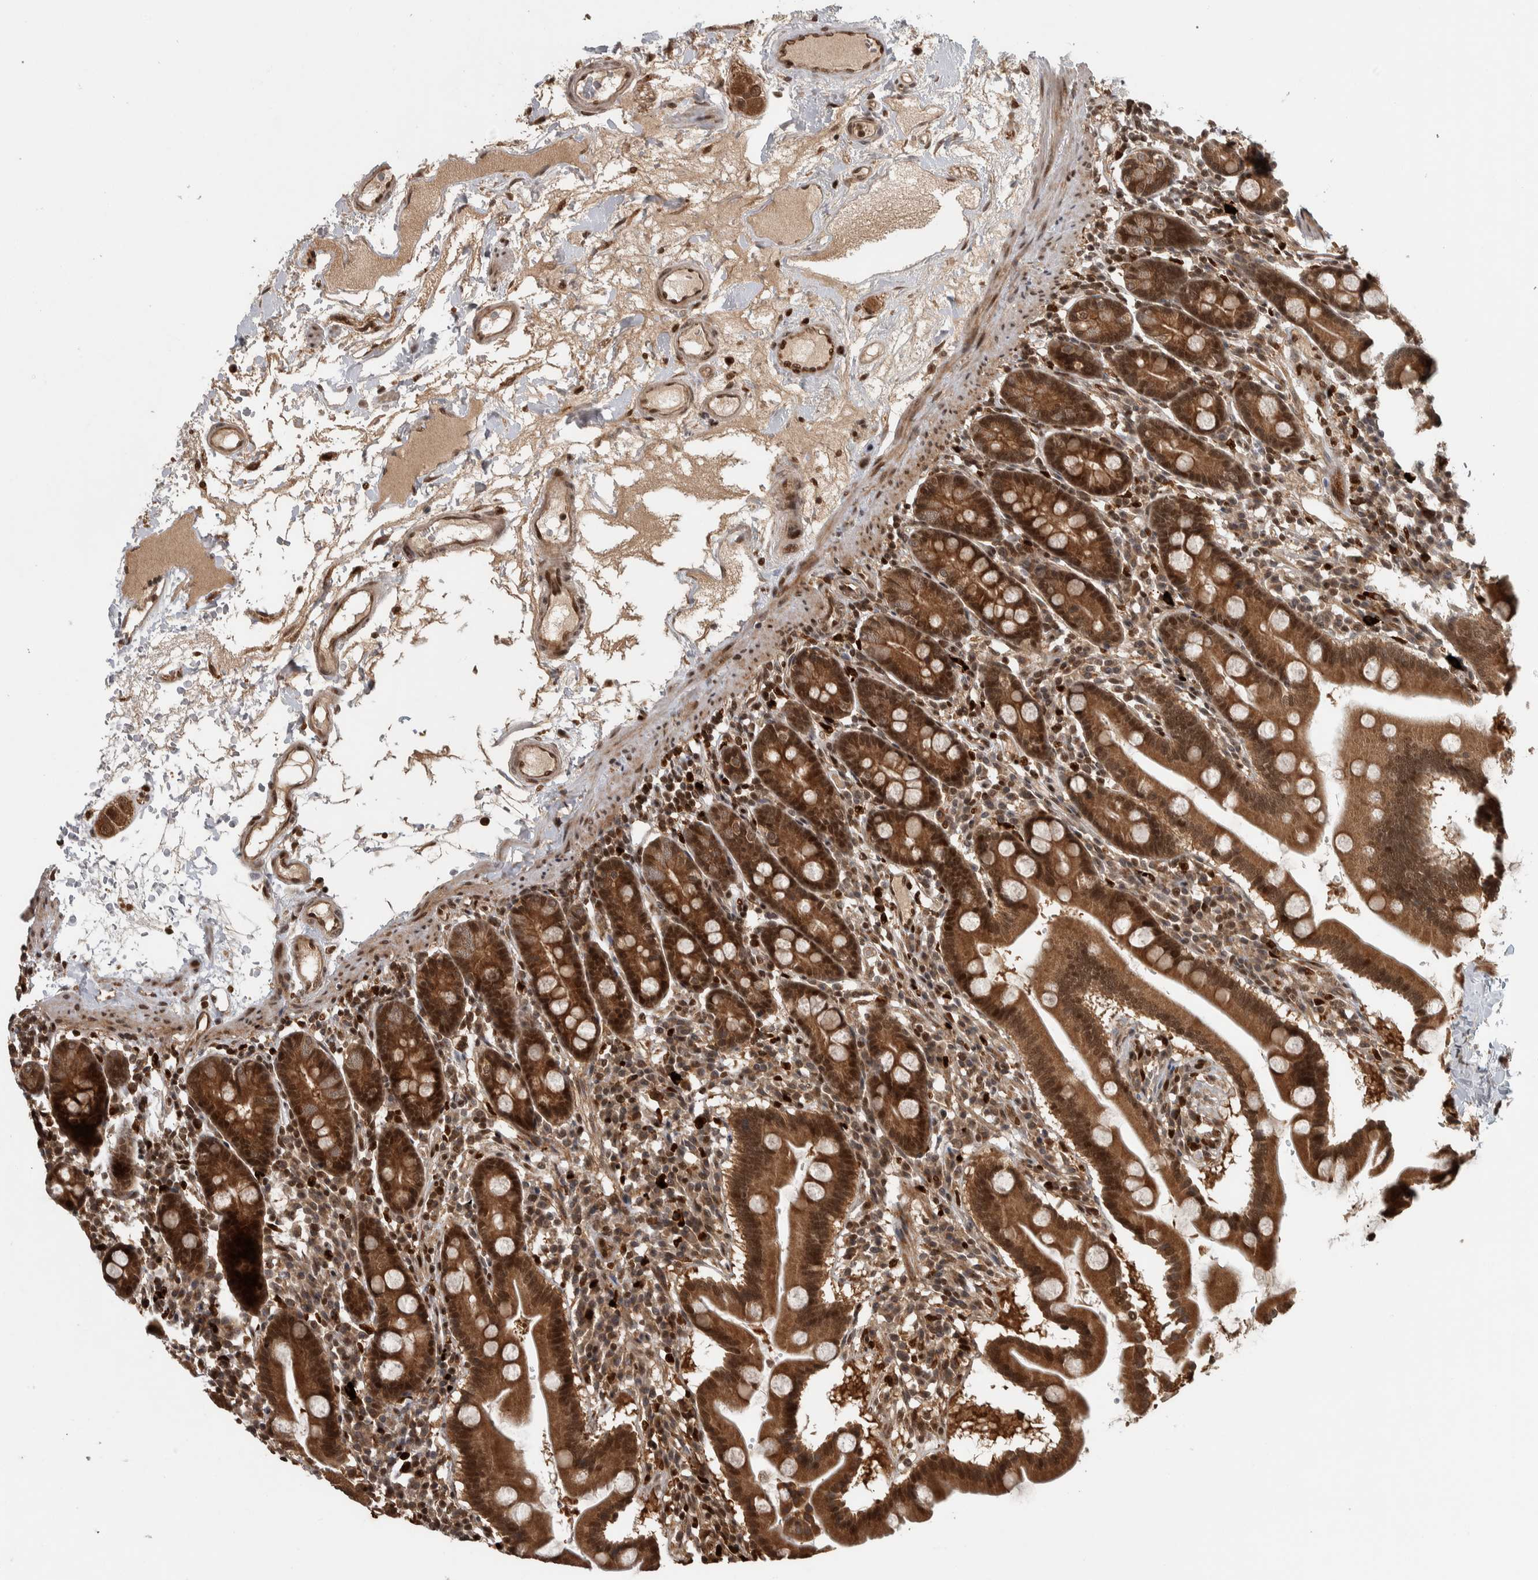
{"staining": {"intensity": "strong", "quantity": ">75%", "location": "cytoplasmic/membranous,nuclear"}, "tissue": "duodenum", "cell_type": "Glandular cells", "image_type": "normal", "snomed": [{"axis": "morphology", "description": "Normal tissue, NOS"}, {"axis": "topography", "description": "Duodenum"}], "caption": "IHC of benign duodenum shows high levels of strong cytoplasmic/membranous,nuclear staining in approximately >75% of glandular cells.", "gene": "RPS6KA4", "patient": {"sex": "male", "age": 50}}